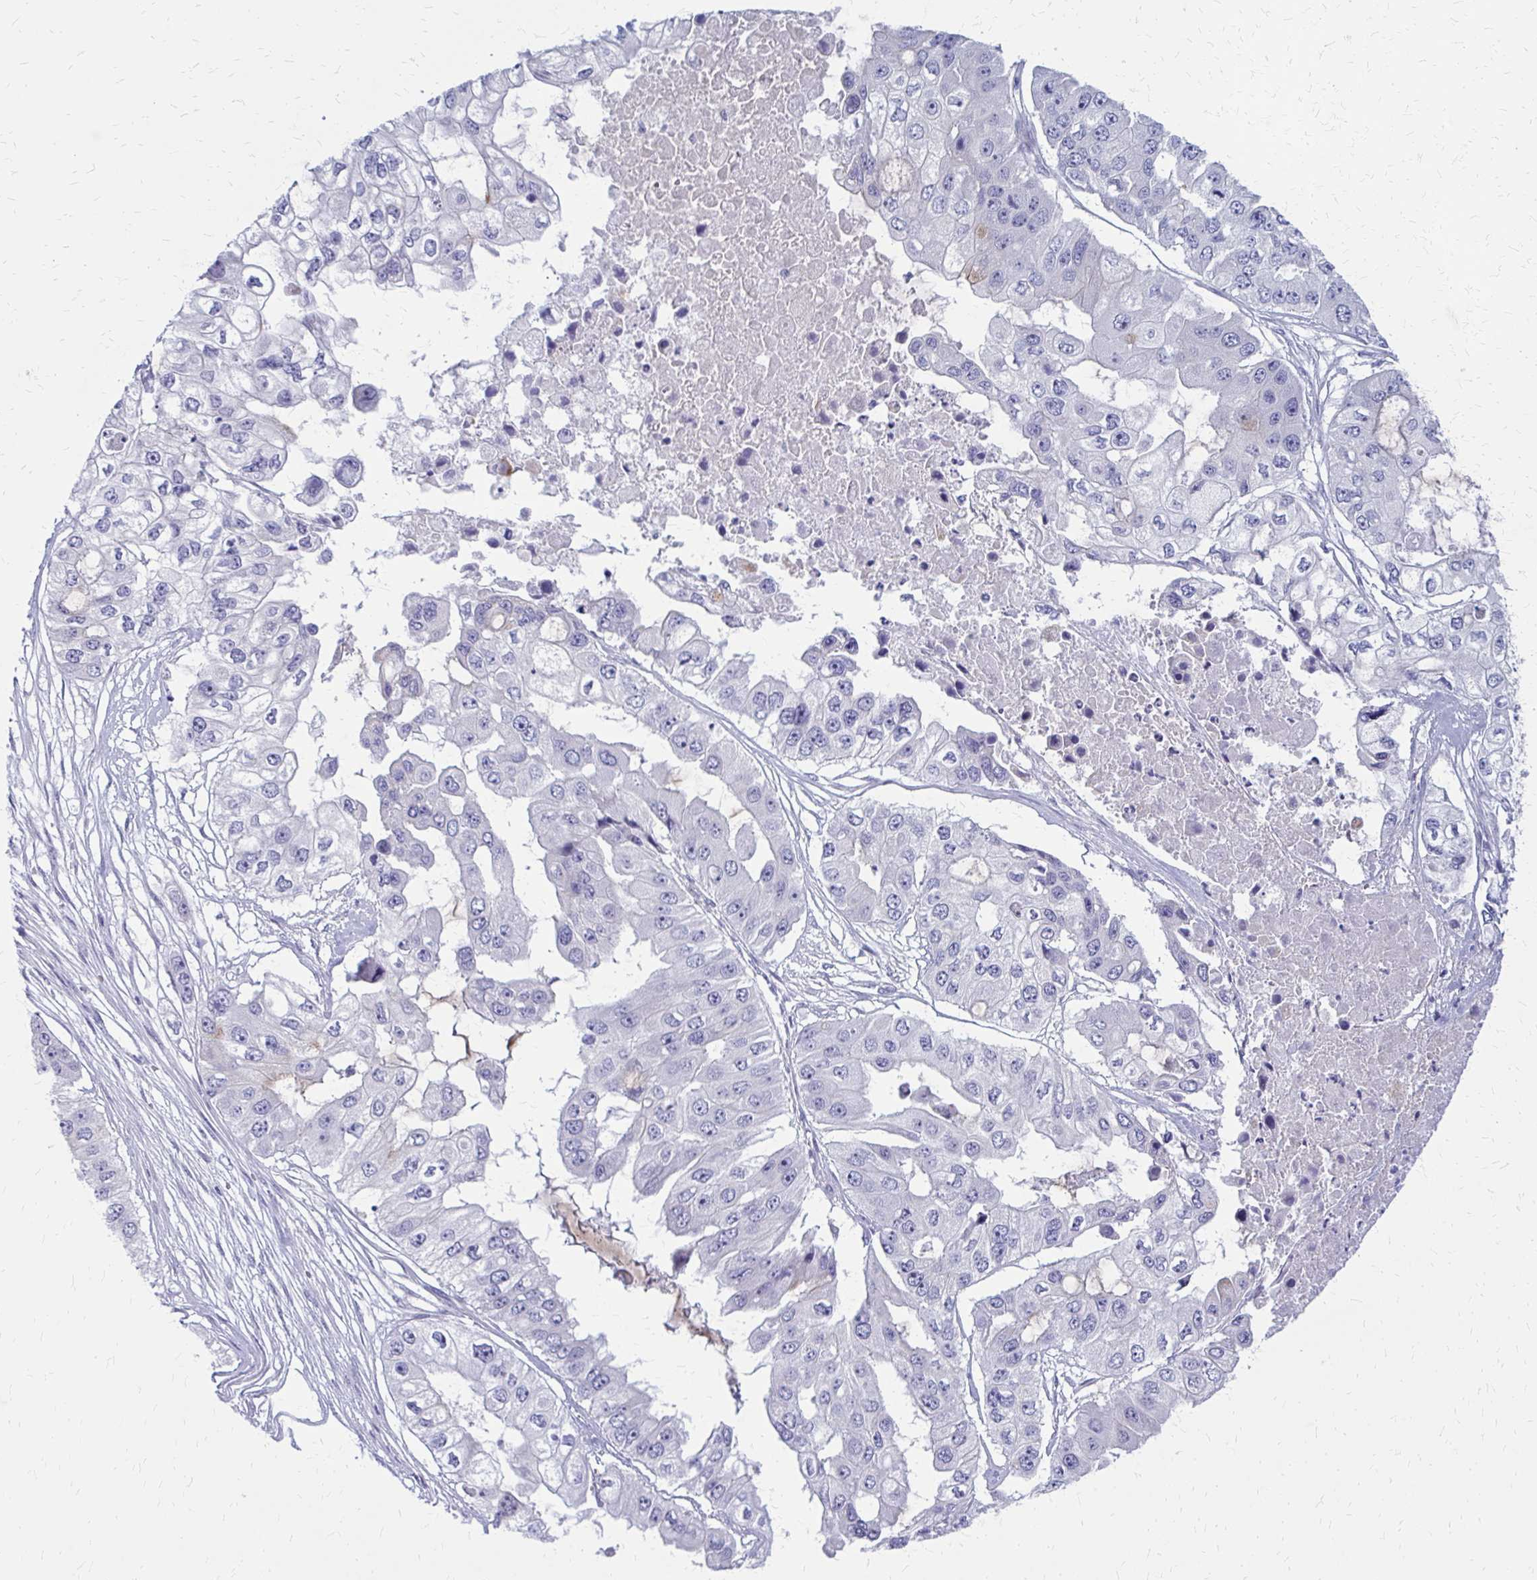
{"staining": {"intensity": "negative", "quantity": "none", "location": "none"}, "tissue": "ovarian cancer", "cell_type": "Tumor cells", "image_type": "cancer", "snomed": [{"axis": "morphology", "description": "Cystadenocarcinoma, serous, NOS"}, {"axis": "topography", "description": "Ovary"}], "caption": "Immunohistochemistry (IHC) of ovarian cancer (serous cystadenocarcinoma) reveals no expression in tumor cells.", "gene": "GLYATL2", "patient": {"sex": "female", "age": 56}}